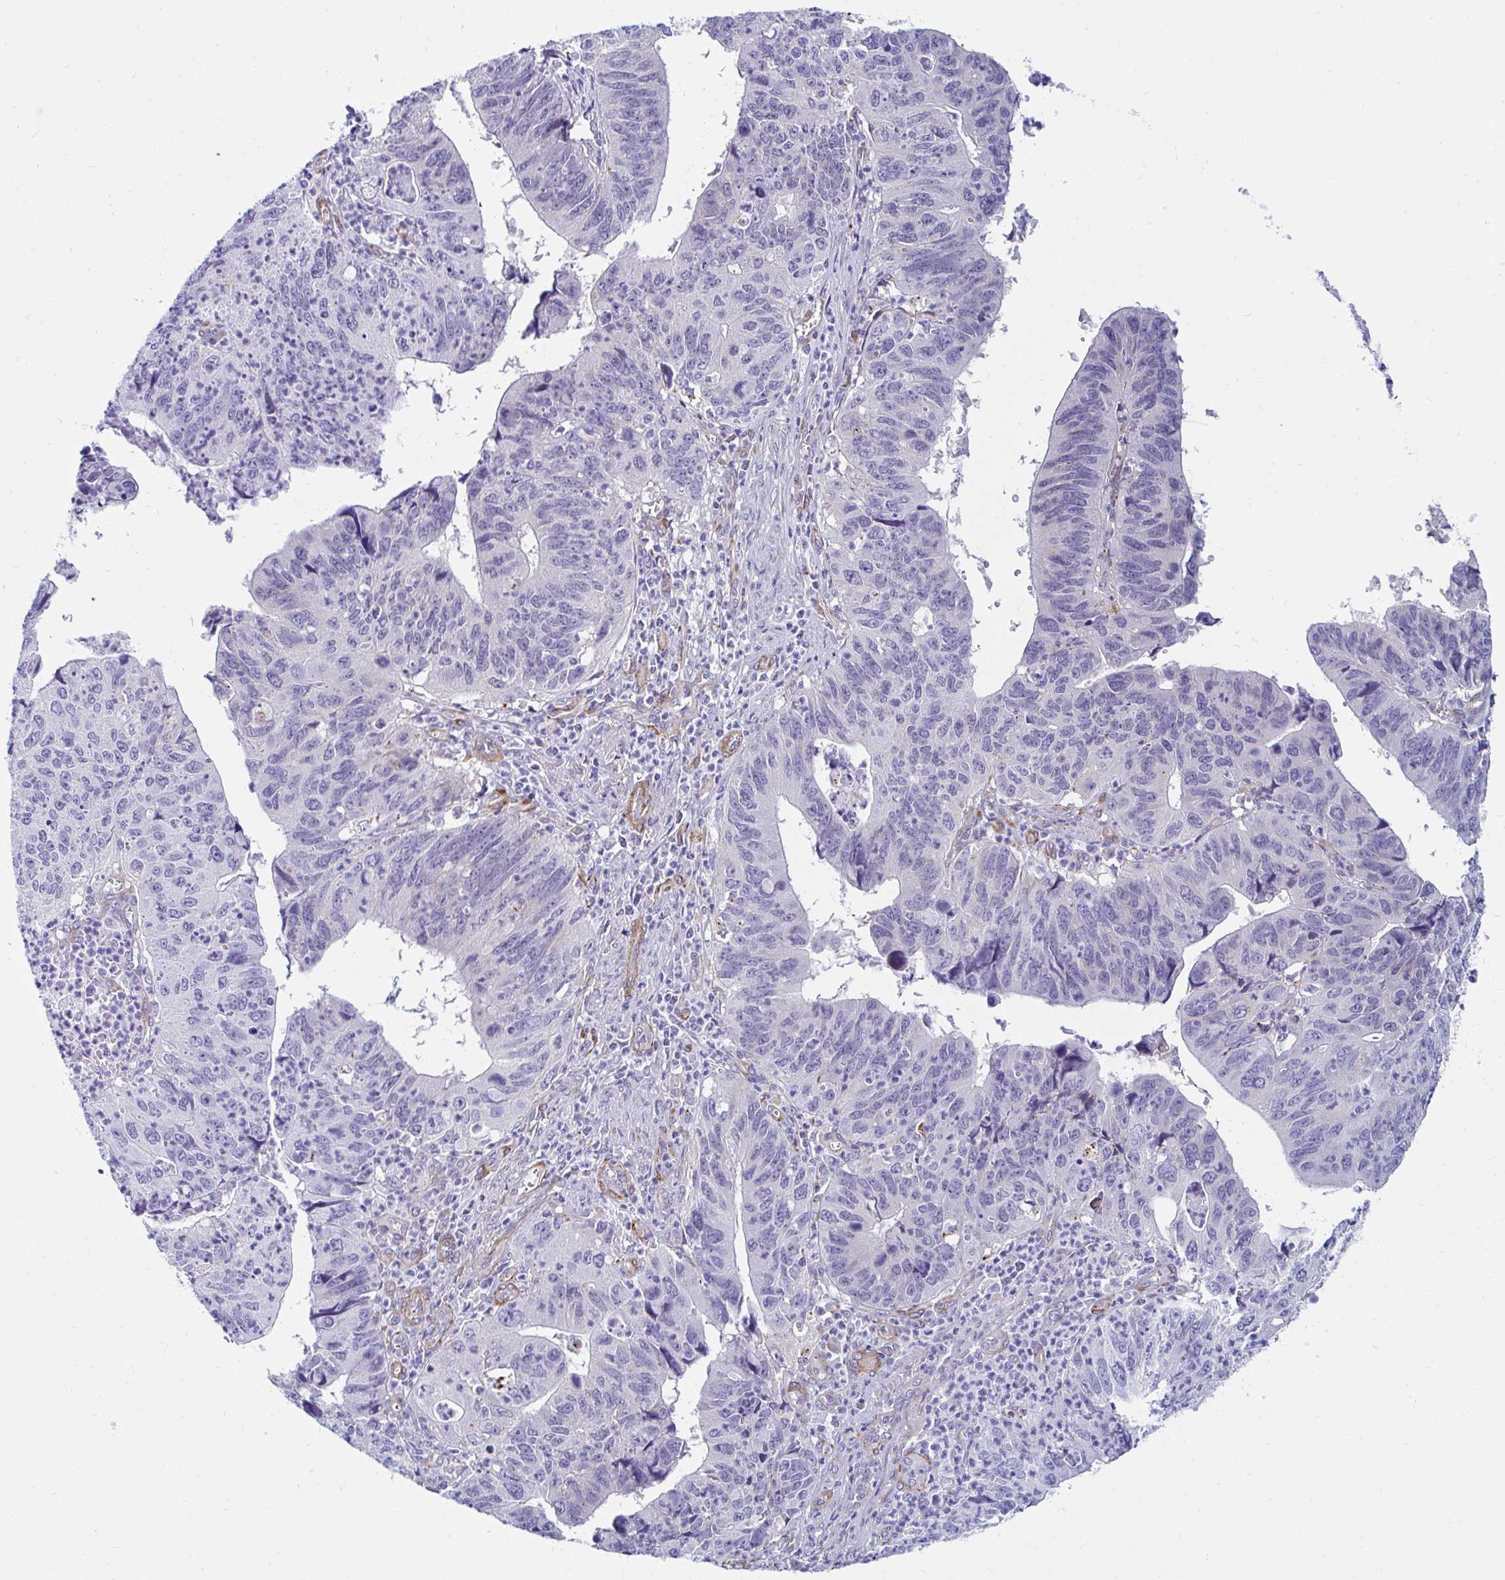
{"staining": {"intensity": "negative", "quantity": "none", "location": "none"}, "tissue": "stomach cancer", "cell_type": "Tumor cells", "image_type": "cancer", "snomed": [{"axis": "morphology", "description": "Adenocarcinoma, NOS"}, {"axis": "topography", "description": "Stomach"}], "caption": "IHC micrograph of stomach cancer (adenocarcinoma) stained for a protein (brown), which exhibits no staining in tumor cells.", "gene": "ANKRD62", "patient": {"sex": "male", "age": 59}}